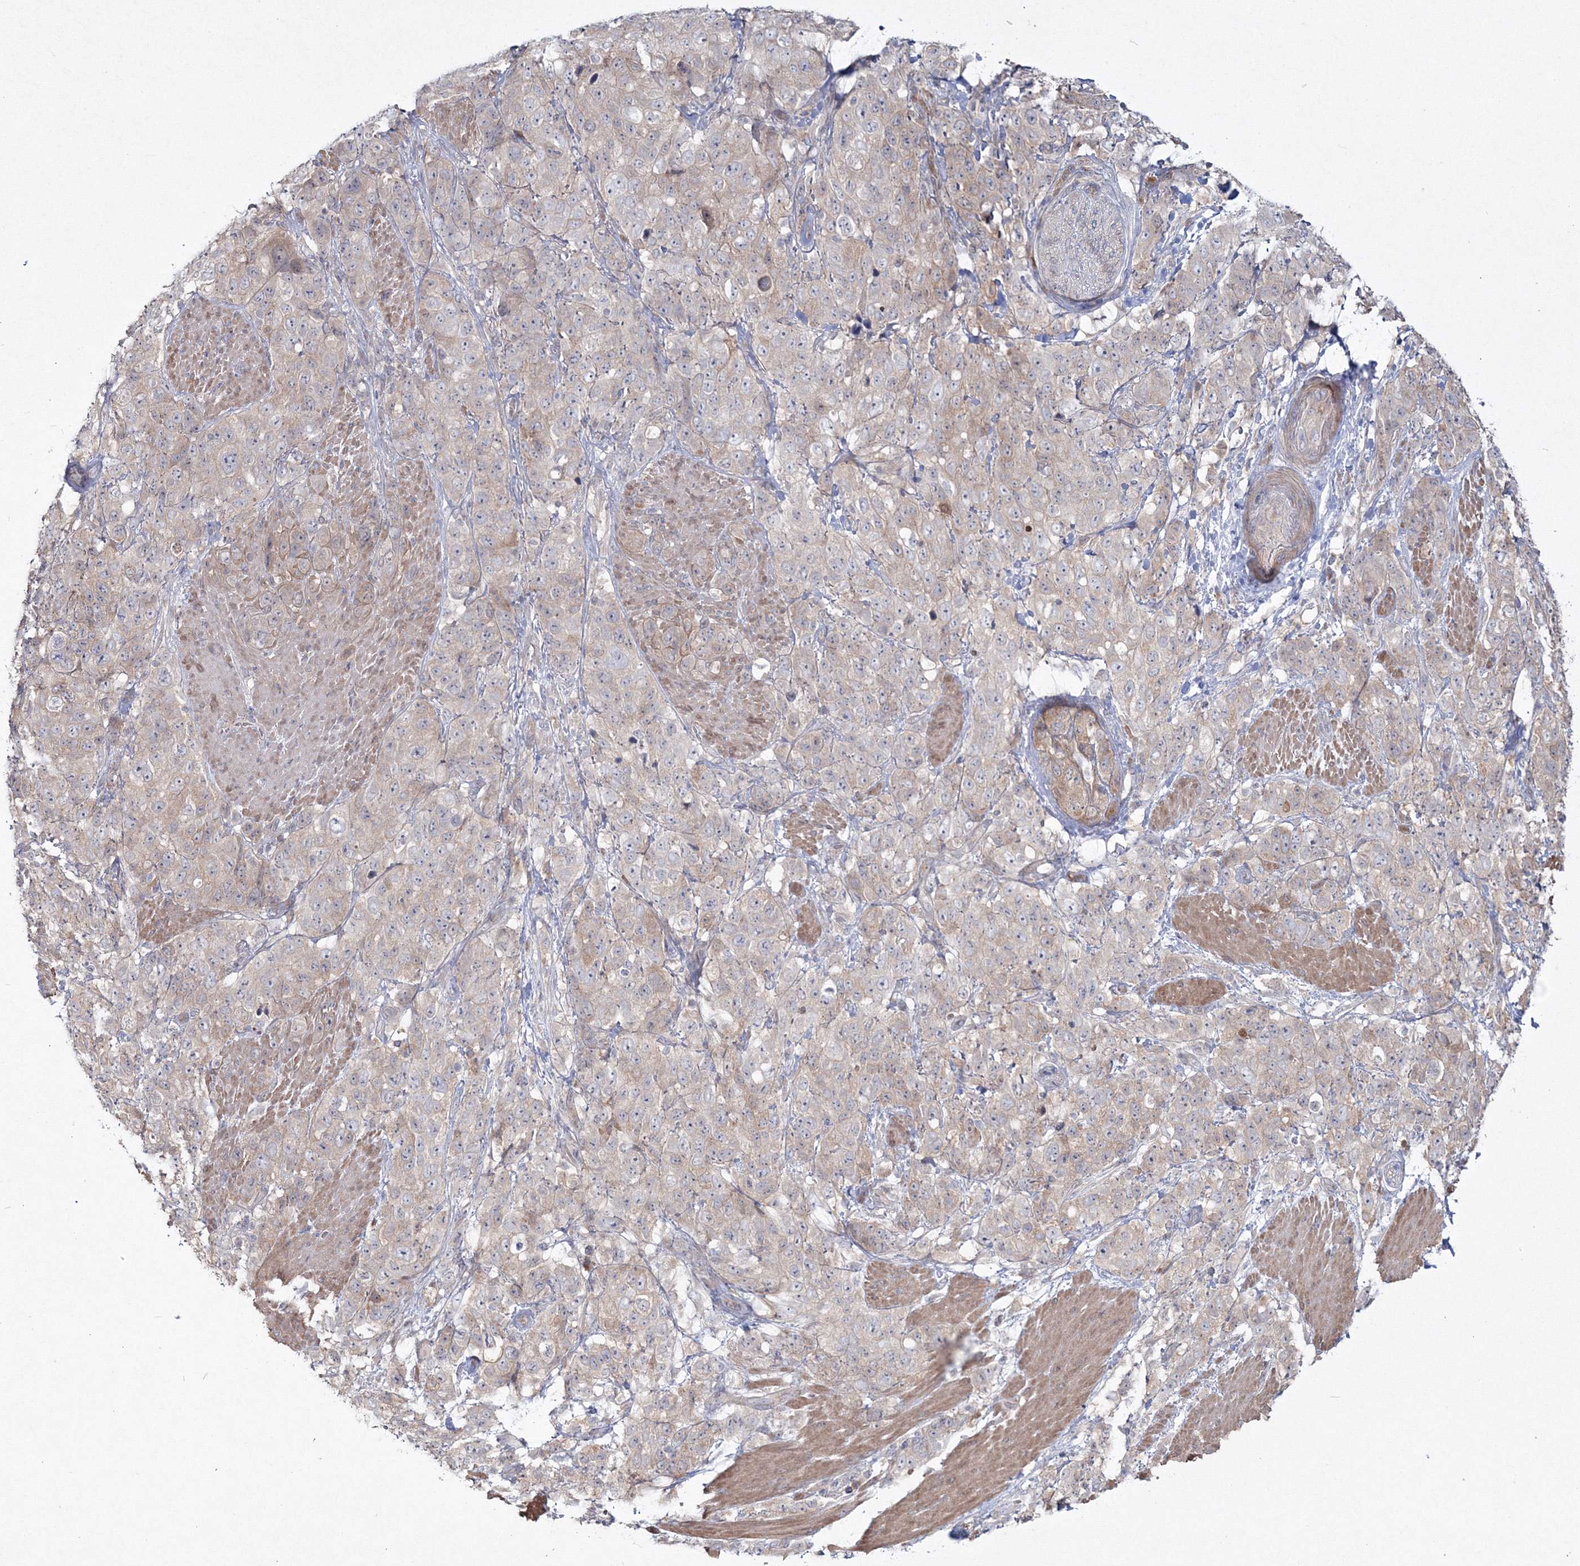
{"staining": {"intensity": "weak", "quantity": "<25%", "location": "cytoplasmic/membranous"}, "tissue": "stomach cancer", "cell_type": "Tumor cells", "image_type": "cancer", "snomed": [{"axis": "morphology", "description": "Adenocarcinoma, NOS"}, {"axis": "topography", "description": "Stomach"}], "caption": "DAB immunohistochemical staining of human adenocarcinoma (stomach) exhibits no significant expression in tumor cells.", "gene": "IPMK", "patient": {"sex": "male", "age": 48}}